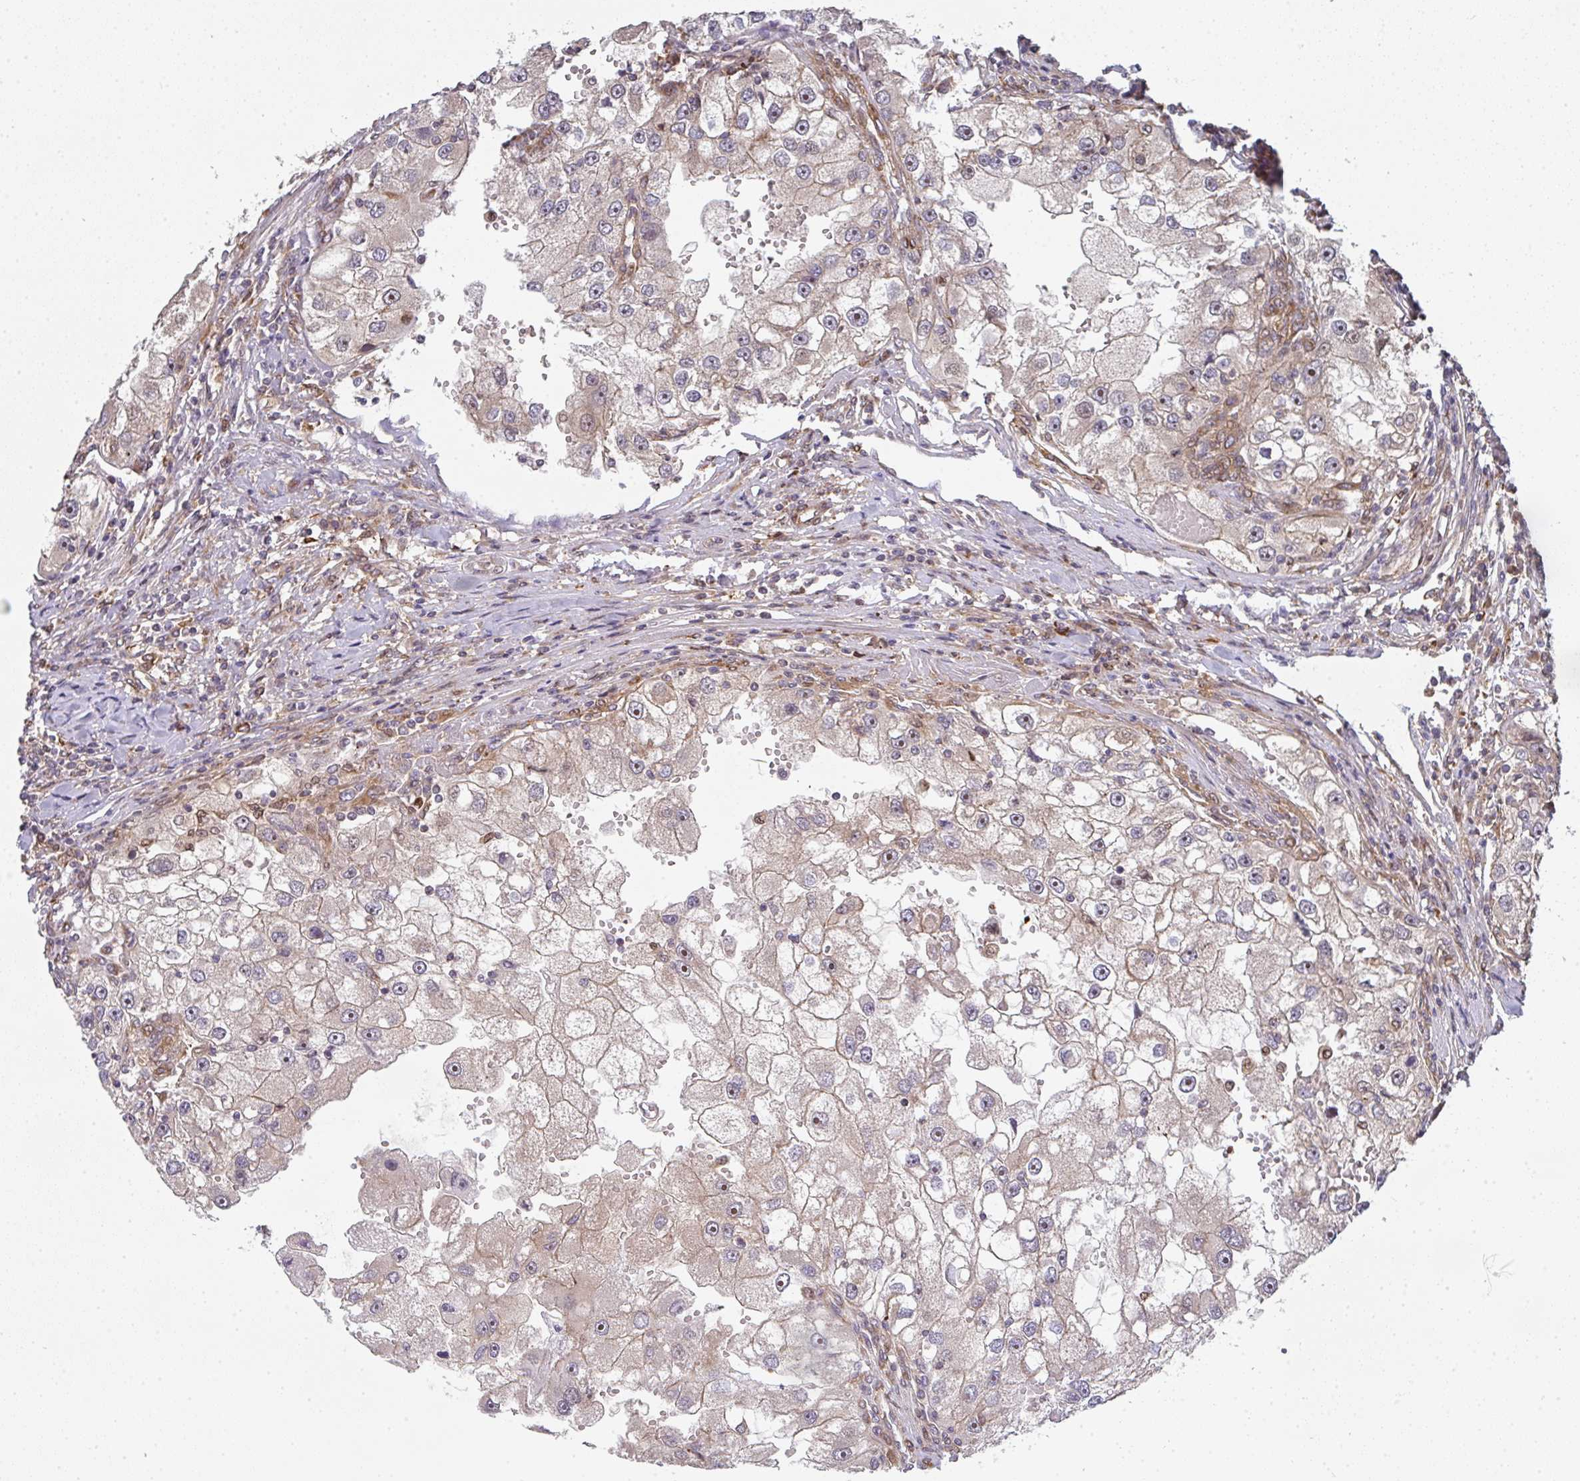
{"staining": {"intensity": "weak", "quantity": "25%-75%", "location": "cytoplasmic/membranous"}, "tissue": "renal cancer", "cell_type": "Tumor cells", "image_type": "cancer", "snomed": [{"axis": "morphology", "description": "Adenocarcinoma, NOS"}, {"axis": "topography", "description": "Kidney"}], "caption": "This micrograph reveals renal cancer stained with IHC to label a protein in brown. The cytoplasmic/membranous of tumor cells show weak positivity for the protein. Nuclei are counter-stained blue.", "gene": "SIMC1", "patient": {"sex": "male", "age": 63}}